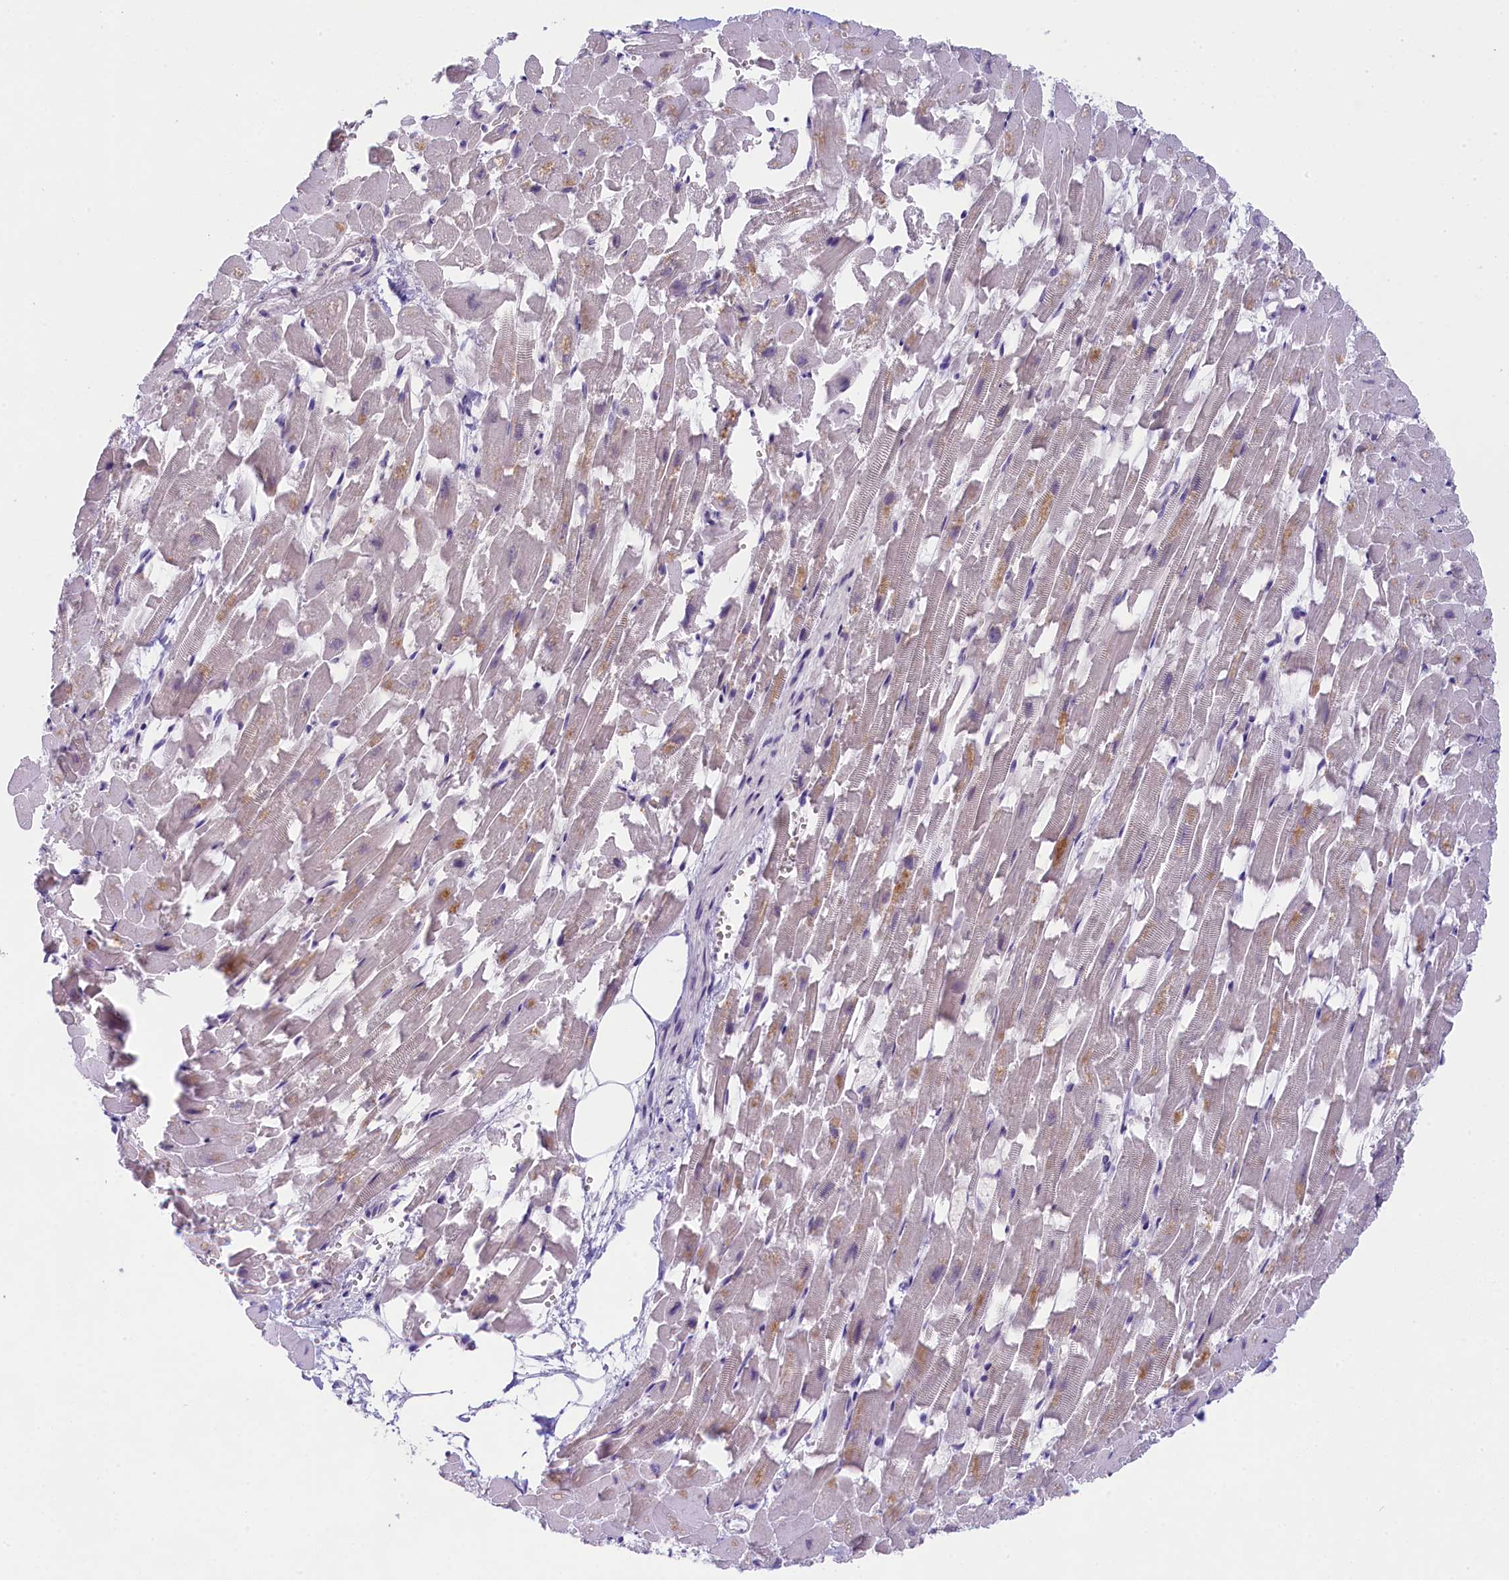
{"staining": {"intensity": "weak", "quantity": "<25%", "location": "cytoplasmic/membranous,nuclear"}, "tissue": "heart muscle", "cell_type": "Cardiomyocytes", "image_type": "normal", "snomed": [{"axis": "morphology", "description": "Normal tissue, NOS"}, {"axis": "topography", "description": "Heart"}], "caption": "Immunohistochemistry micrograph of benign heart muscle stained for a protein (brown), which shows no positivity in cardiomyocytes.", "gene": "CRAMP1", "patient": {"sex": "female", "age": 64}}